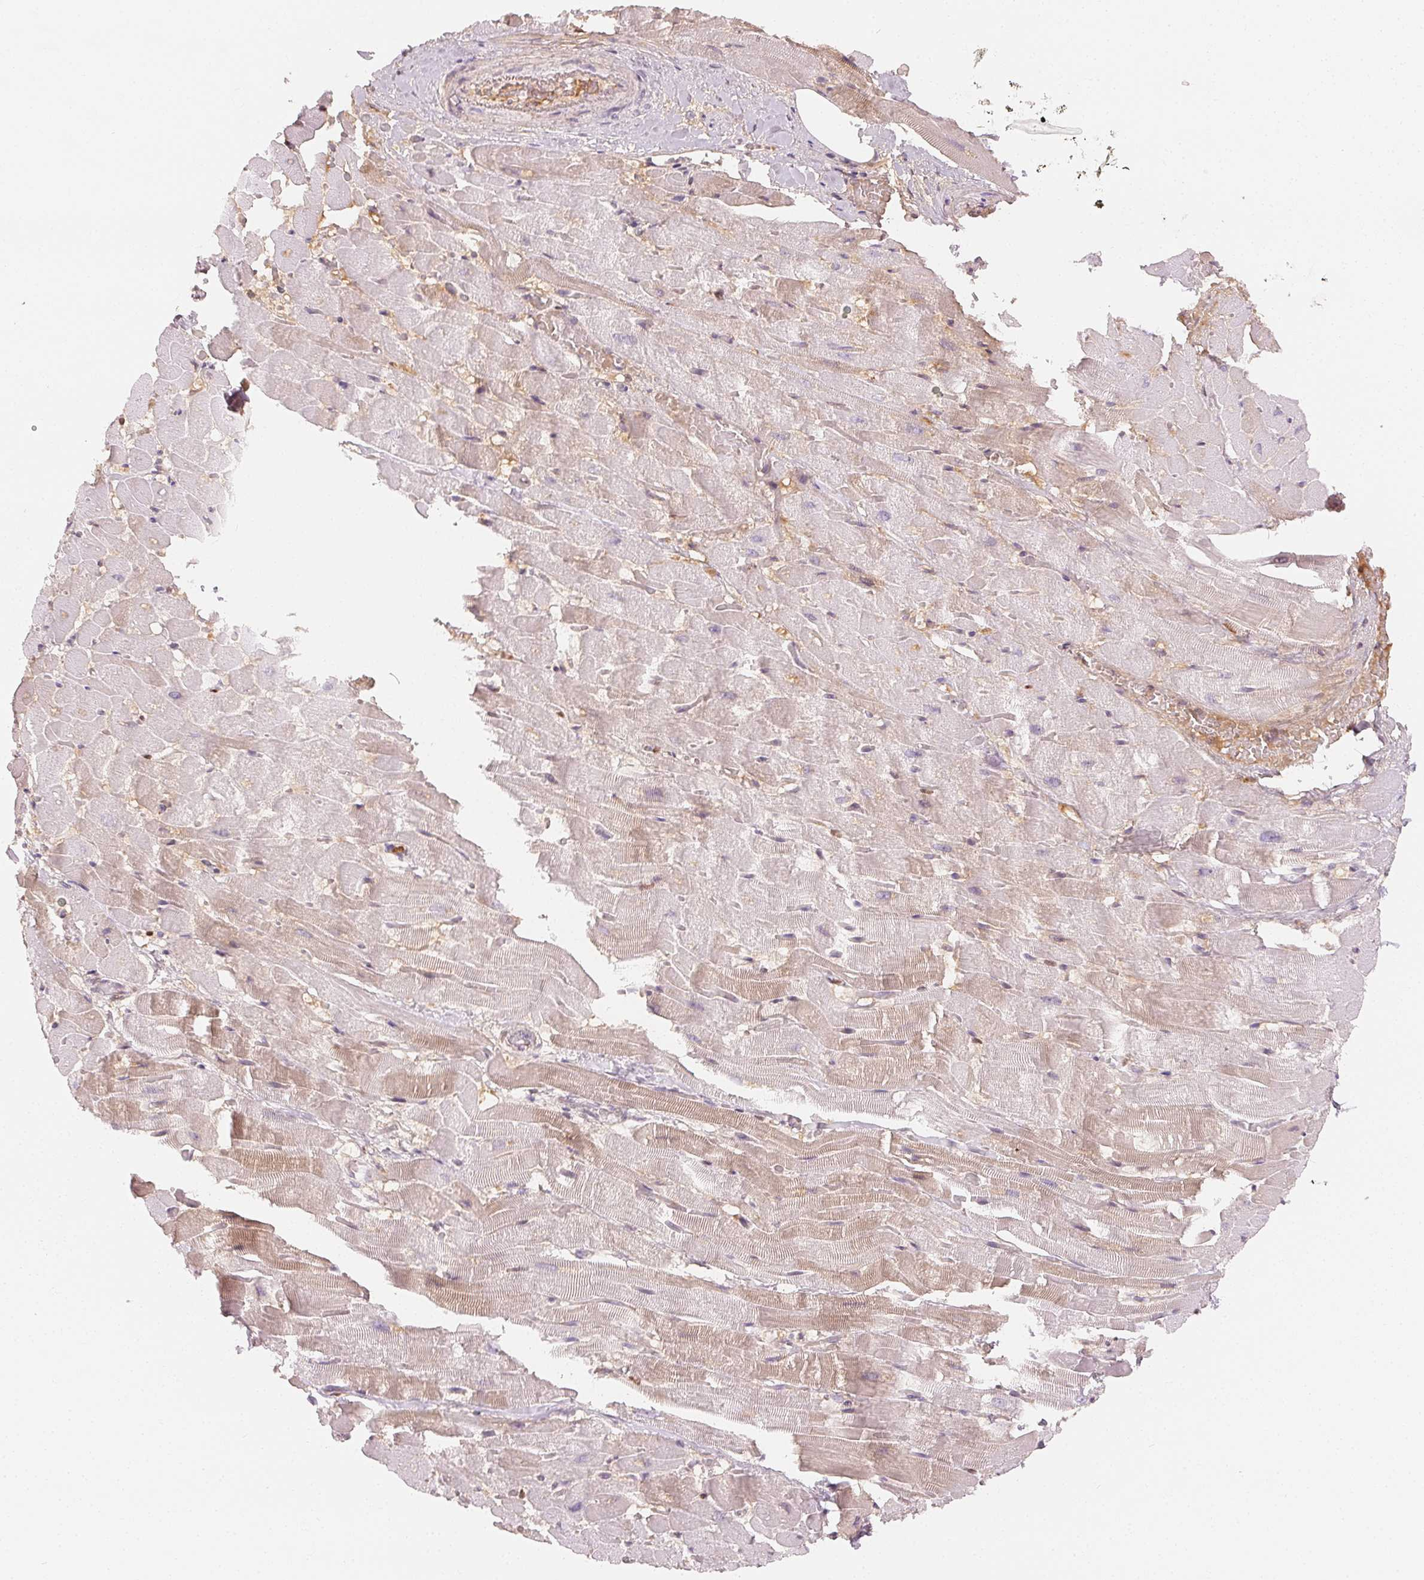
{"staining": {"intensity": "weak", "quantity": "<25%", "location": "cytoplasmic/membranous"}, "tissue": "heart muscle", "cell_type": "Cardiomyocytes", "image_type": "normal", "snomed": [{"axis": "morphology", "description": "Normal tissue, NOS"}, {"axis": "topography", "description": "Heart"}], "caption": "Cardiomyocytes show no significant expression in unremarkable heart muscle. The staining is performed using DAB (3,3'-diaminobenzidine) brown chromogen with nuclei counter-stained in using hematoxylin.", "gene": "AFM", "patient": {"sex": "male", "age": 37}}